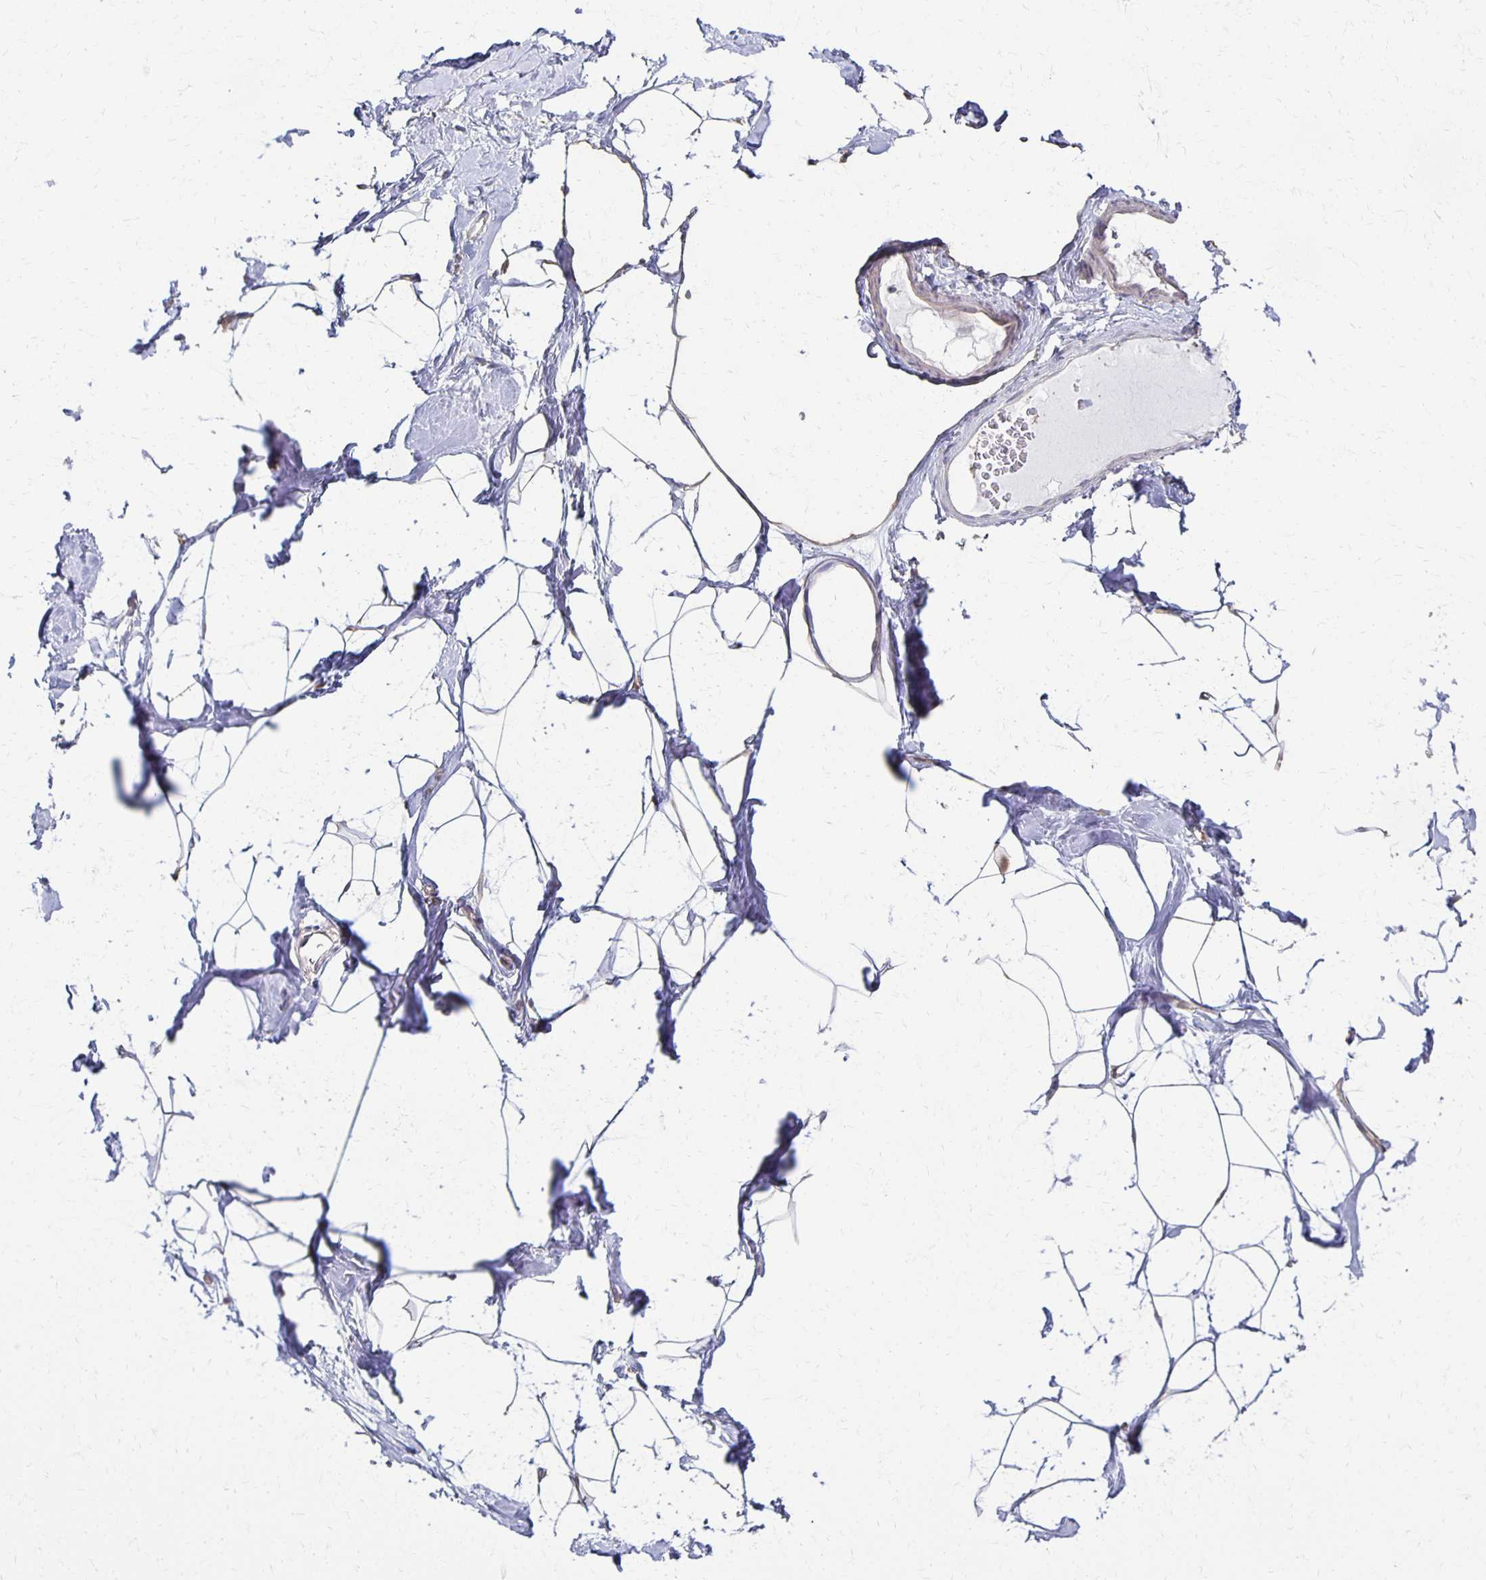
{"staining": {"intensity": "negative", "quantity": "none", "location": "none"}, "tissue": "breast", "cell_type": "Adipocytes", "image_type": "normal", "snomed": [{"axis": "morphology", "description": "Normal tissue, NOS"}, {"axis": "topography", "description": "Breast"}], "caption": "Histopathology image shows no significant protein positivity in adipocytes of benign breast. (Stains: DAB IHC with hematoxylin counter stain, Microscopy: brightfield microscopy at high magnification).", "gene": "GPX4", "patient": {"sex": "female", "age": 32}}